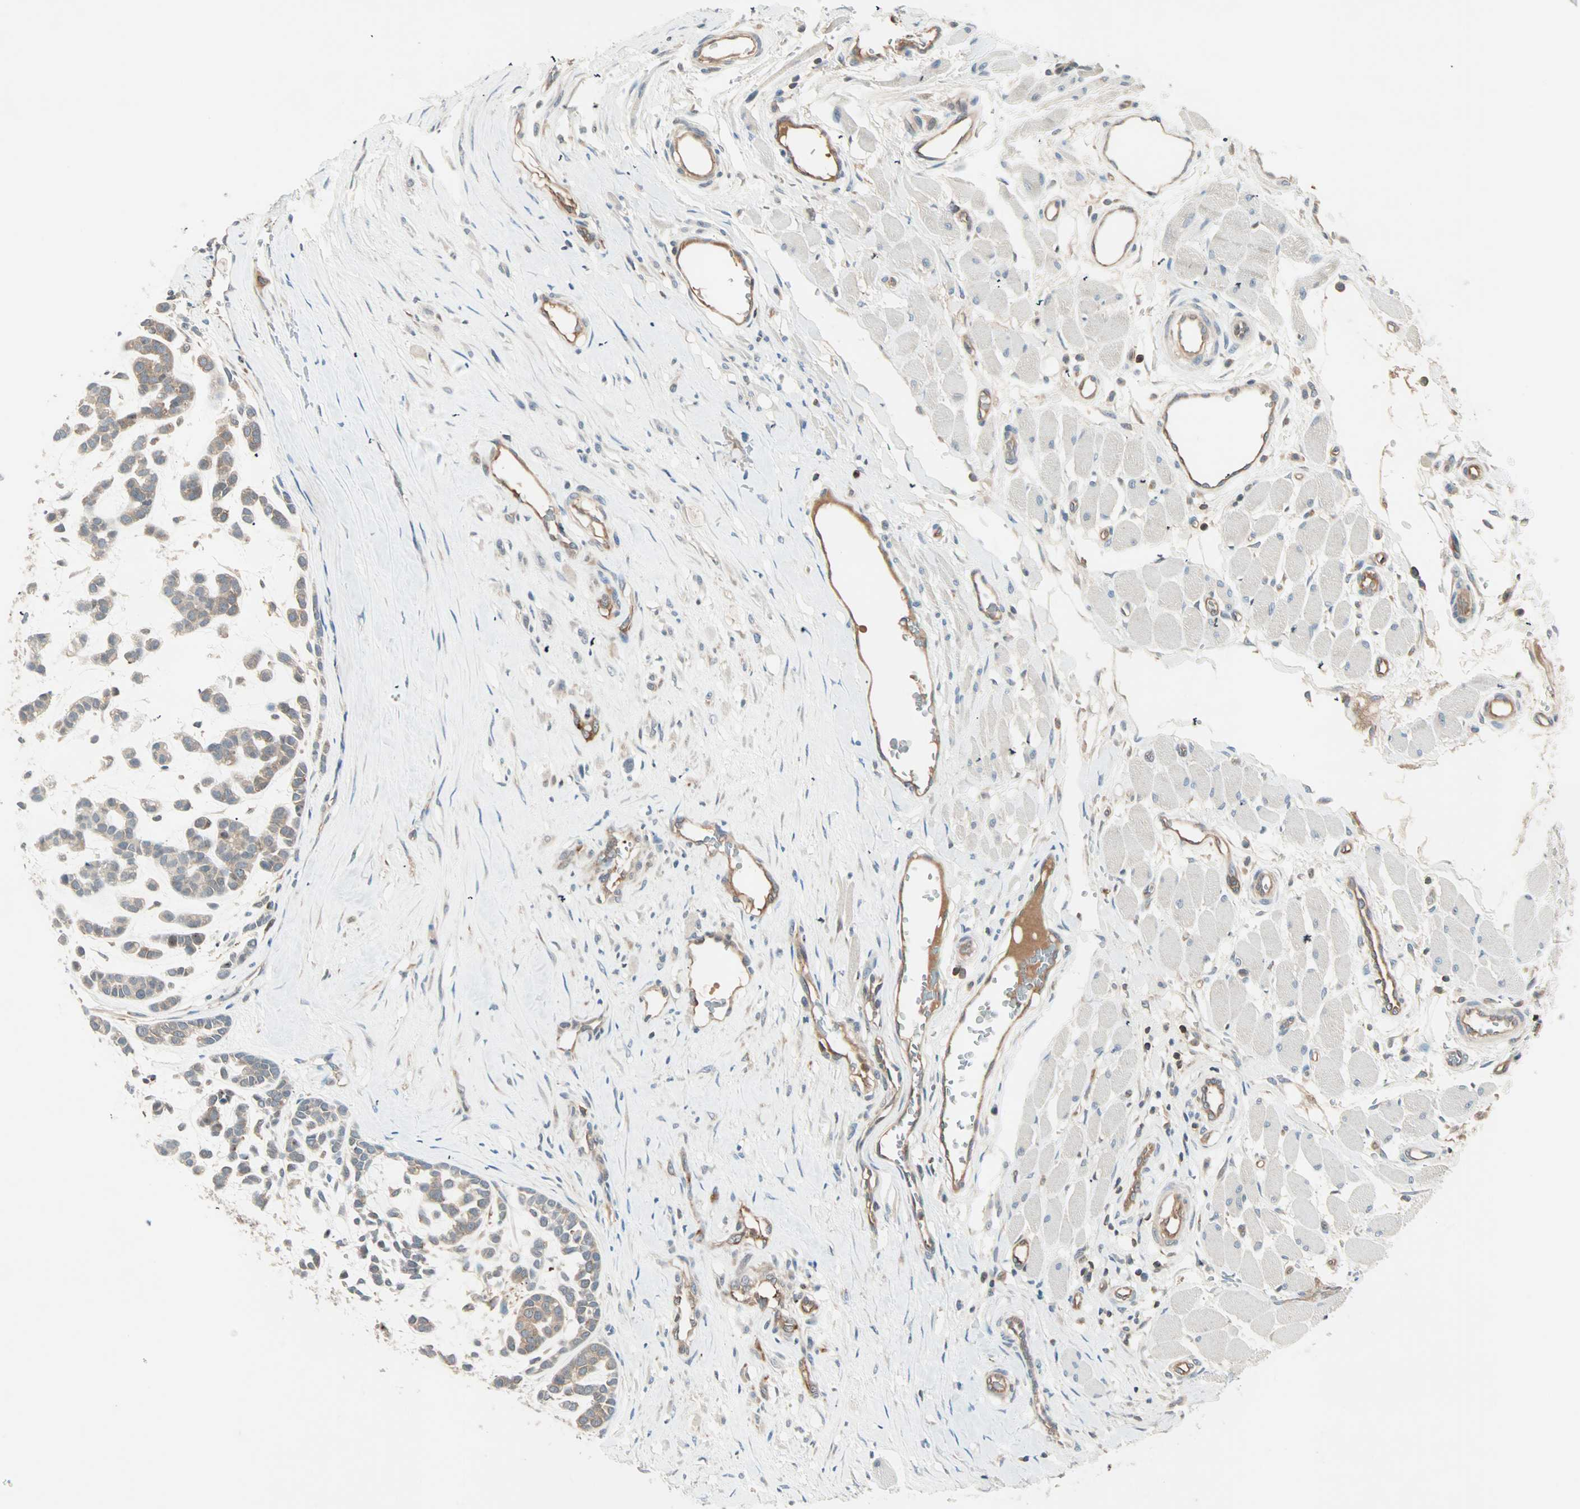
{"staining": {"intensity": "moderate", "quantity": ">75%", "location": "cytoplasmic/membranous"}, "tissue": "head and neck cancer", "cell_type": "Tumor cells", "image_type": "cancer", "snomed": [{"axis": "morphology", "description": "Adenocarcinoma, NOS"}, {"axis": "morphology", "description": "Adenoma, NOS"}, {"axis": "topography", "description": "Head-Neck"}], "caption": "Adenocarcinoma (head and neck) tissue displays moderate cytoplasmic/membranous staining in approximately >75% of tumor cells, visualized by immunohistochemistry.", "gene": "TEC", "patient": {"sex": "female", "age": 55}}